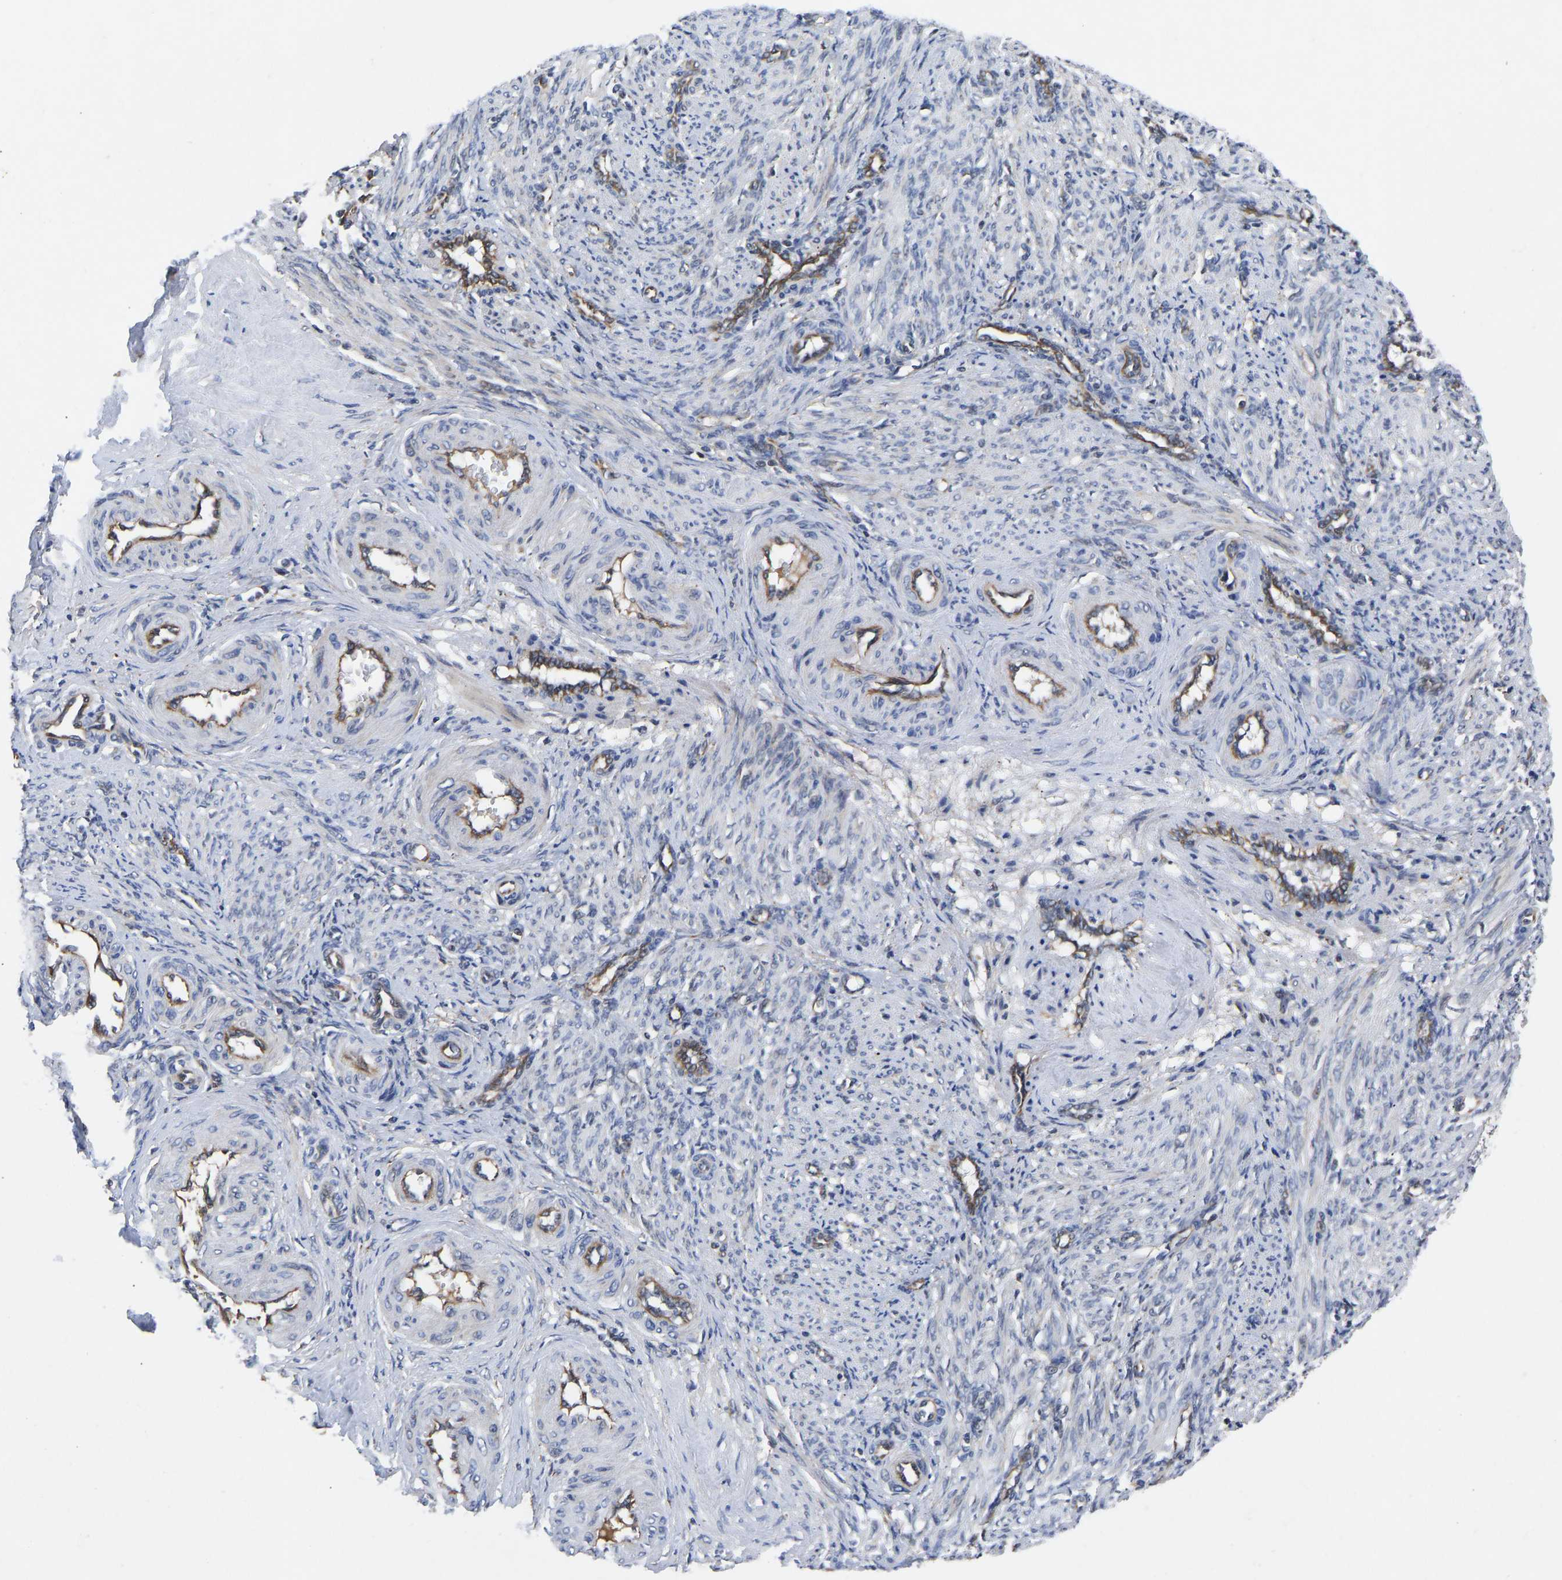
{"staining": {"intensity": "weak", "quantity": "<25%", "location": "cytoplasmic/membranous"}, "tissue": "smooth muscle", "cell_type": "Smooth muscle cells", "image_type": "normal", "snomed": [{"axis": "morphology", "description": "Normal tissue, NOS"}, {"axis": "topography", "description": "Endometrium"}], "caption": "Immunohistochemistry of unremarkable human smooth muscle displays no expression in smooth muscle cells. (IHC, brightfield microscopy, high magnification).", "gene": "FRRS1", "patient": {"sex": "female", "age": 33}}